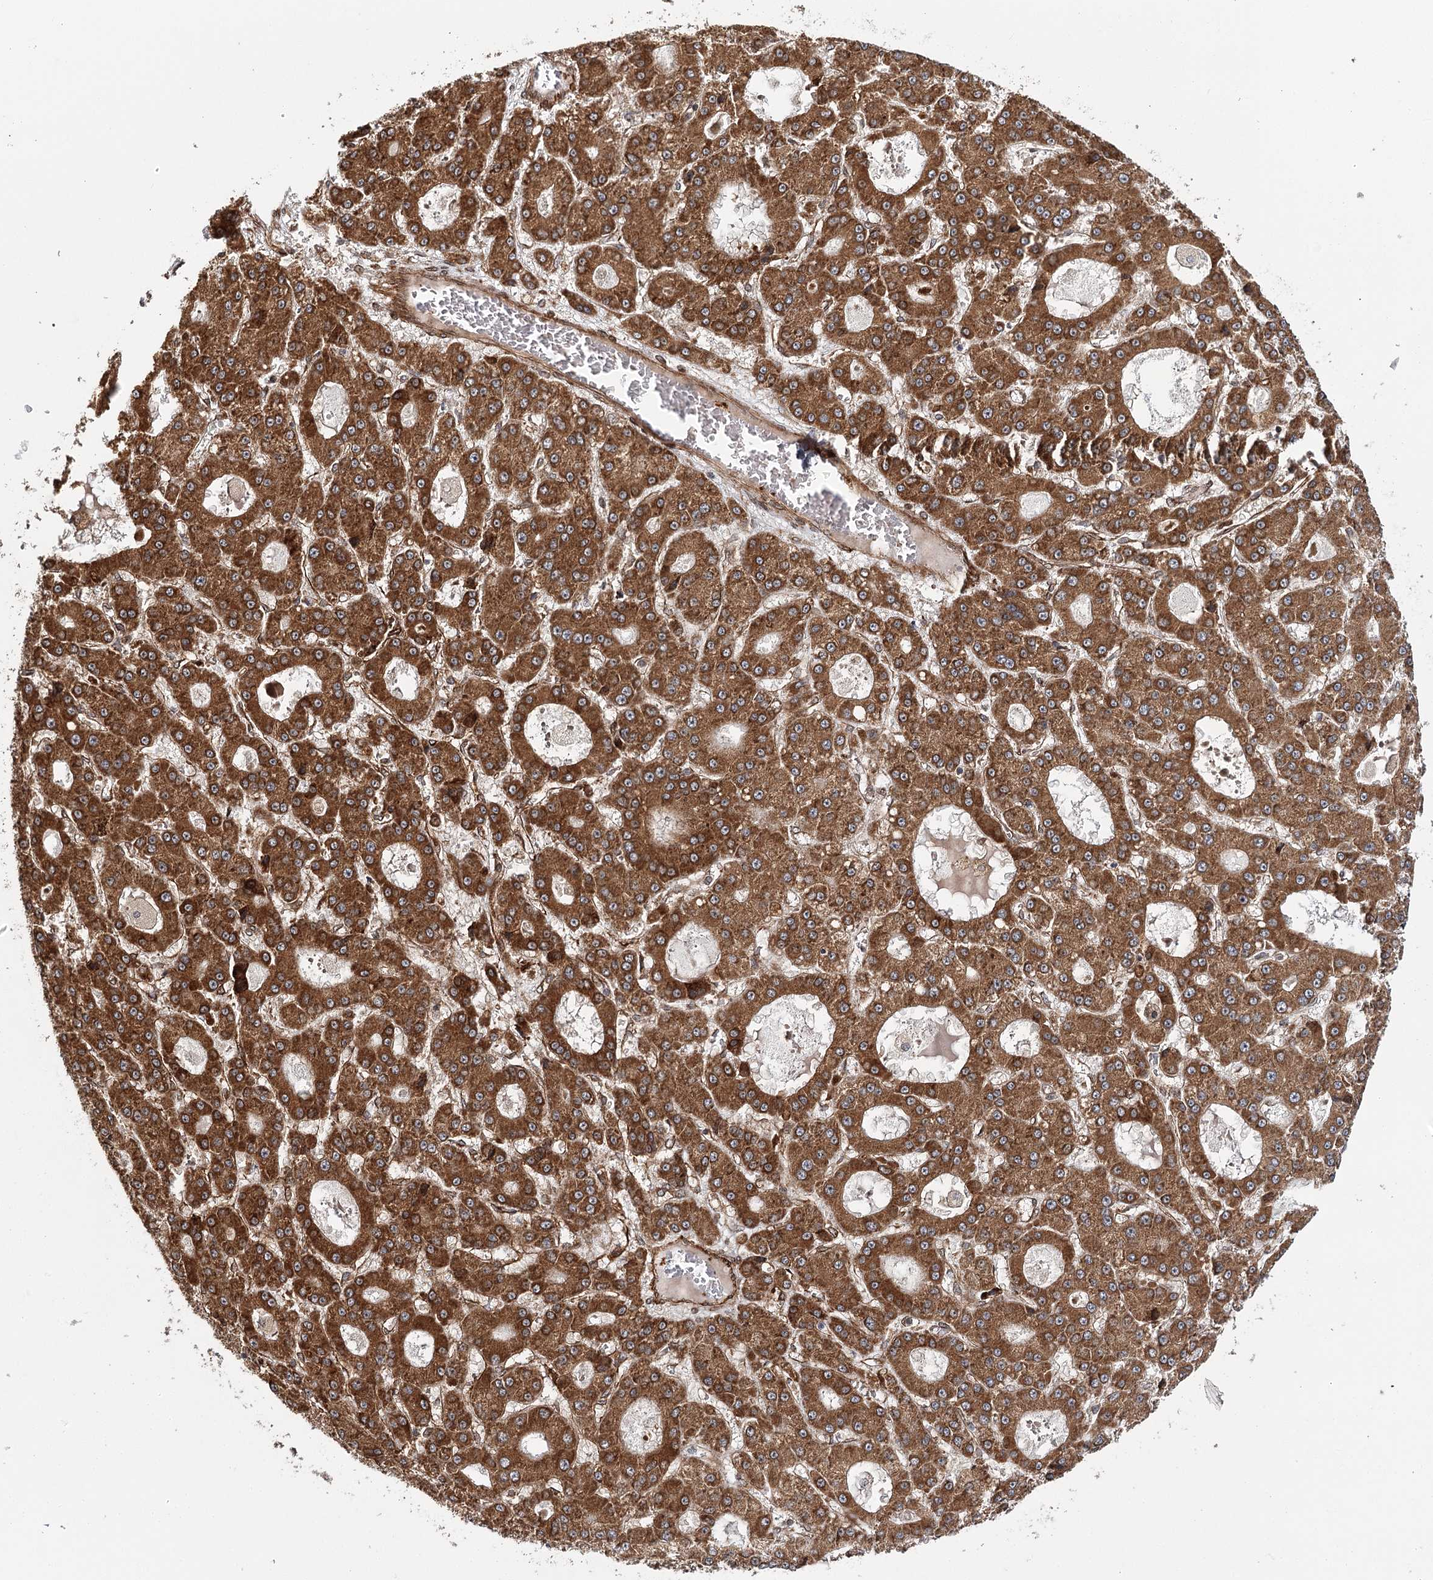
{"staining": {"intensity": "strong", "quantity": ">75%", "location": "cytoplasmic/membranous"}, "tissue": "liver cancer", "cell_type": "Tumor cells", "image_type": "cancer", "snomed": [{"axis": "morphology", "description": "Carcinoma, Hepatocellular, NOS"}, {"axis": "topography", "description": "Liver"}], "caption": "About >75% of tumor cells in liver cancer (hepatocellular carcinoma) exhibit strong cytoplasmic/membranous protein positivity as visualized by brown immunohistochemical staining.", "gene": "MKNK1", "patient": {"sex": "male", "age": 70}}